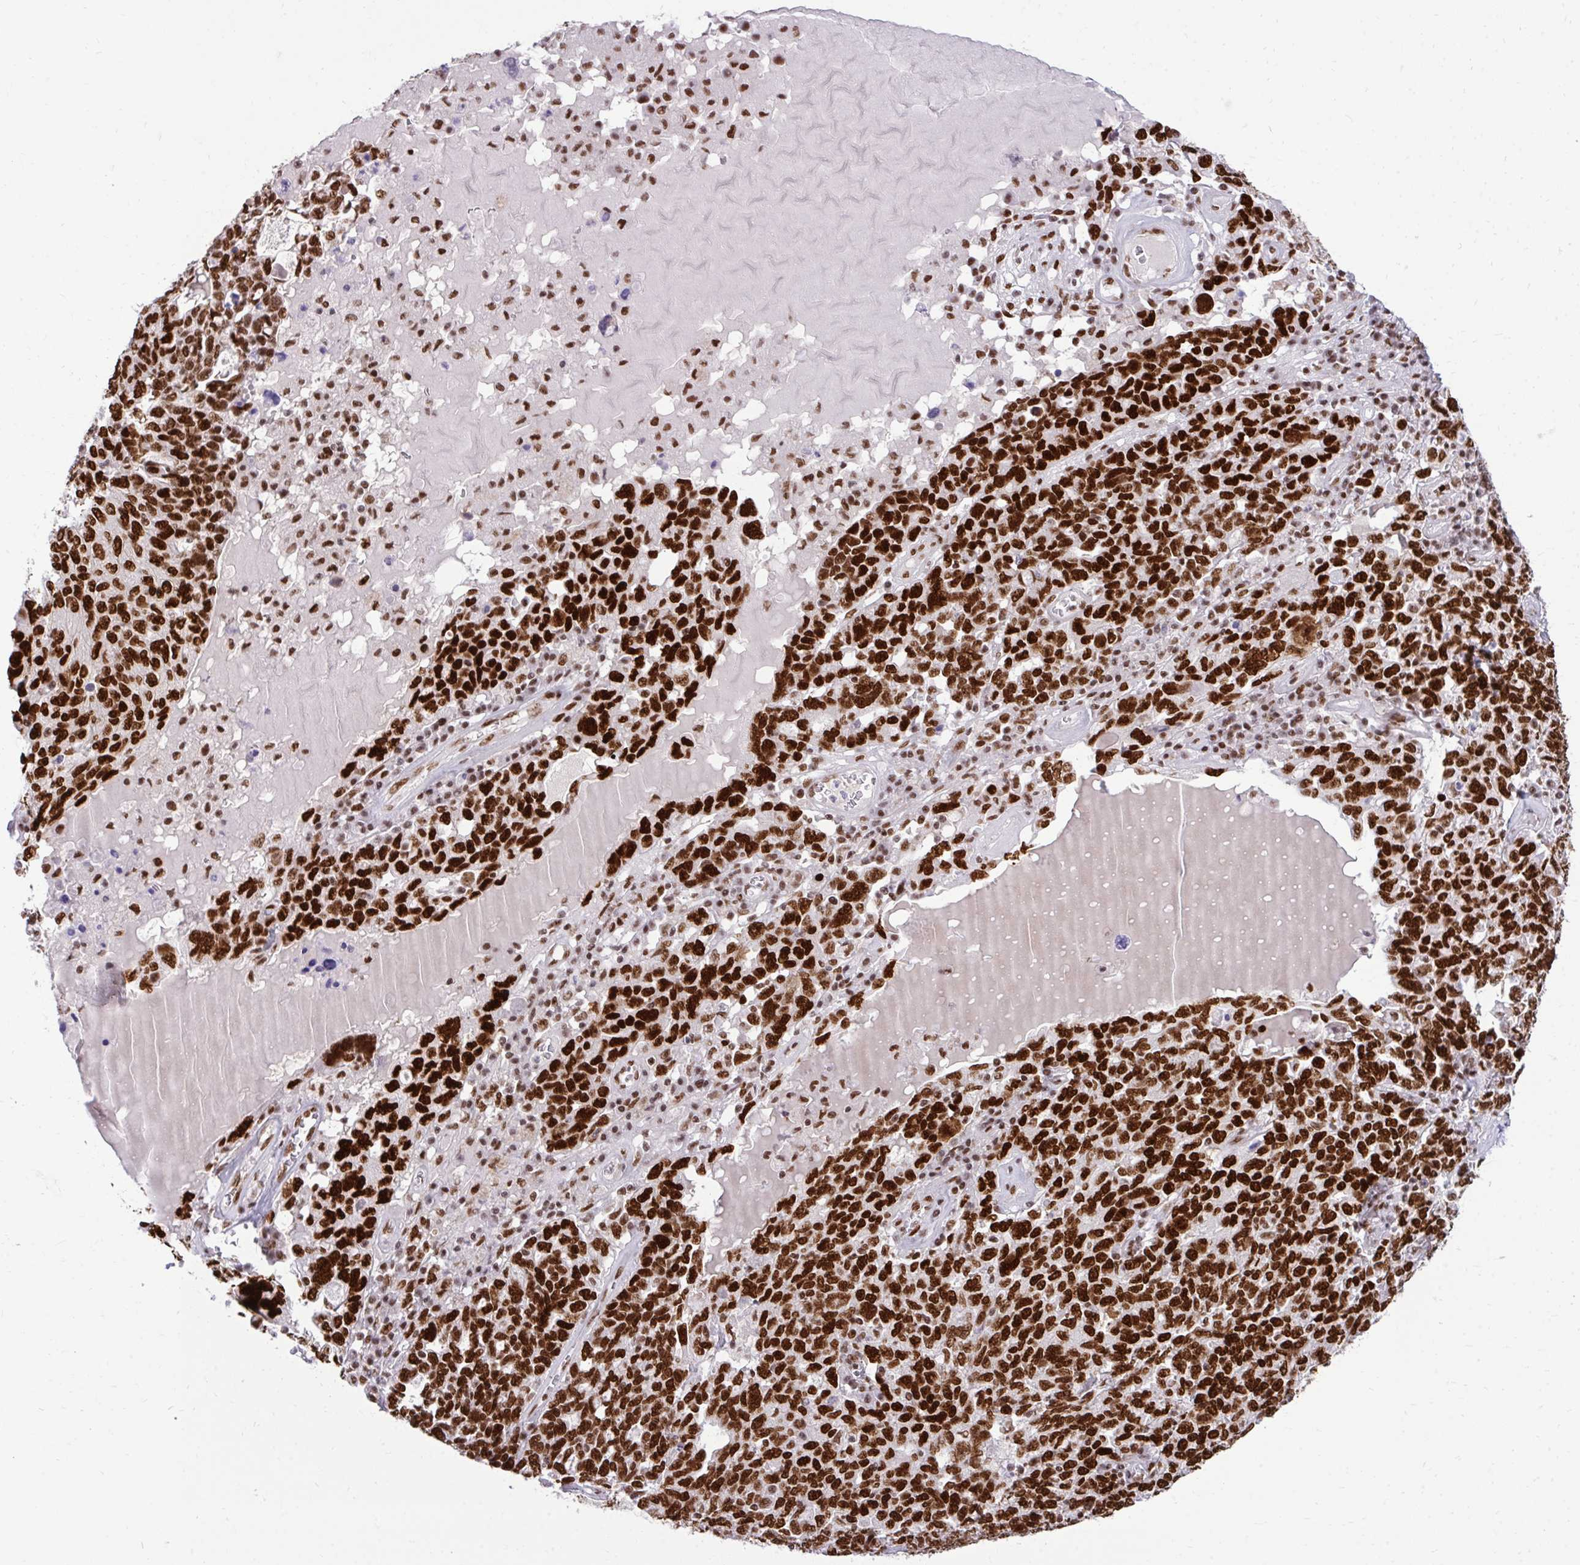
{"staining": {"intensity": "strong", "quantity": ">75%", "location": "nuclear"}, "tissue": "ovarian cancer", "cell_type": "Tumor cells", "image_type": "cancer", "snomed": [{"axis": "morphology", "description": "Carcinoma, endometroid"}, {"axis": "topography", "description": "Ovary"}], "caption": "Protein analysis of endometroid carcinoma (ovarian) tissue displays strong nuclear expression in about >75% of tumor cells.", "gene": "CDYL", "patient": {"sex": "female", "age": 62}}